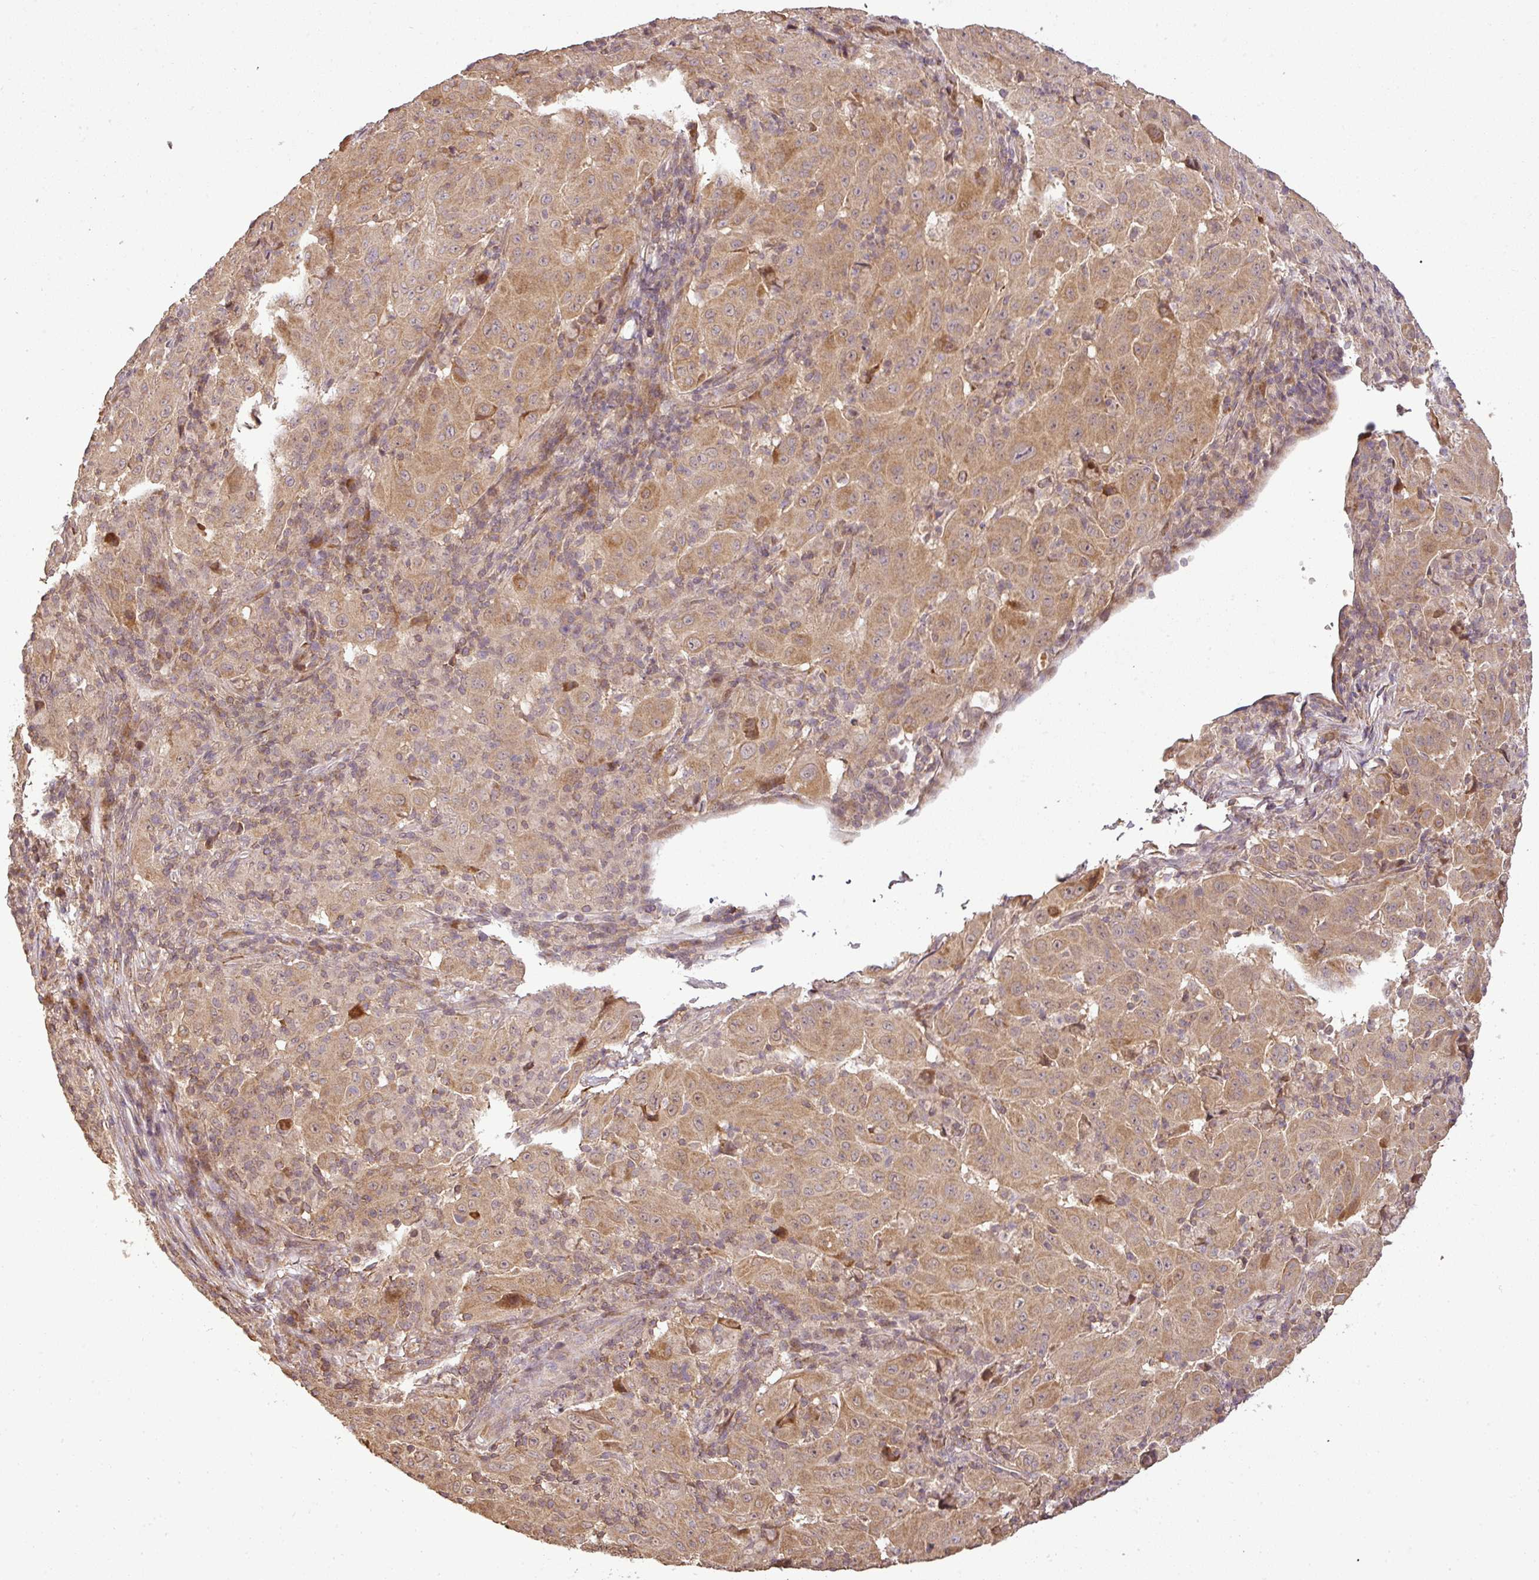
{"staining": {"intensity": "moderate", "quantity": ">75%", "location": "cytoplasmic/membranous,nuclear"}, "tissue": "pancreatic cancer", "cell_type": "Tumor cells", "image_type": "cancer", "snomed": [{"axis": "morphology", "description": "Adenocarcinoma, NOS"}, {"axis": "topography", "description": "Pancreas"}], "caption": "Brown immunohistochemical staining in human pancreatic adenocarcinoma reveals moderate cytoplasmic/membranous and nuclear positivity in about >75% of tumor cells.", "gene": "FAIM", "patient": {"sex": "male", "age": 63}}